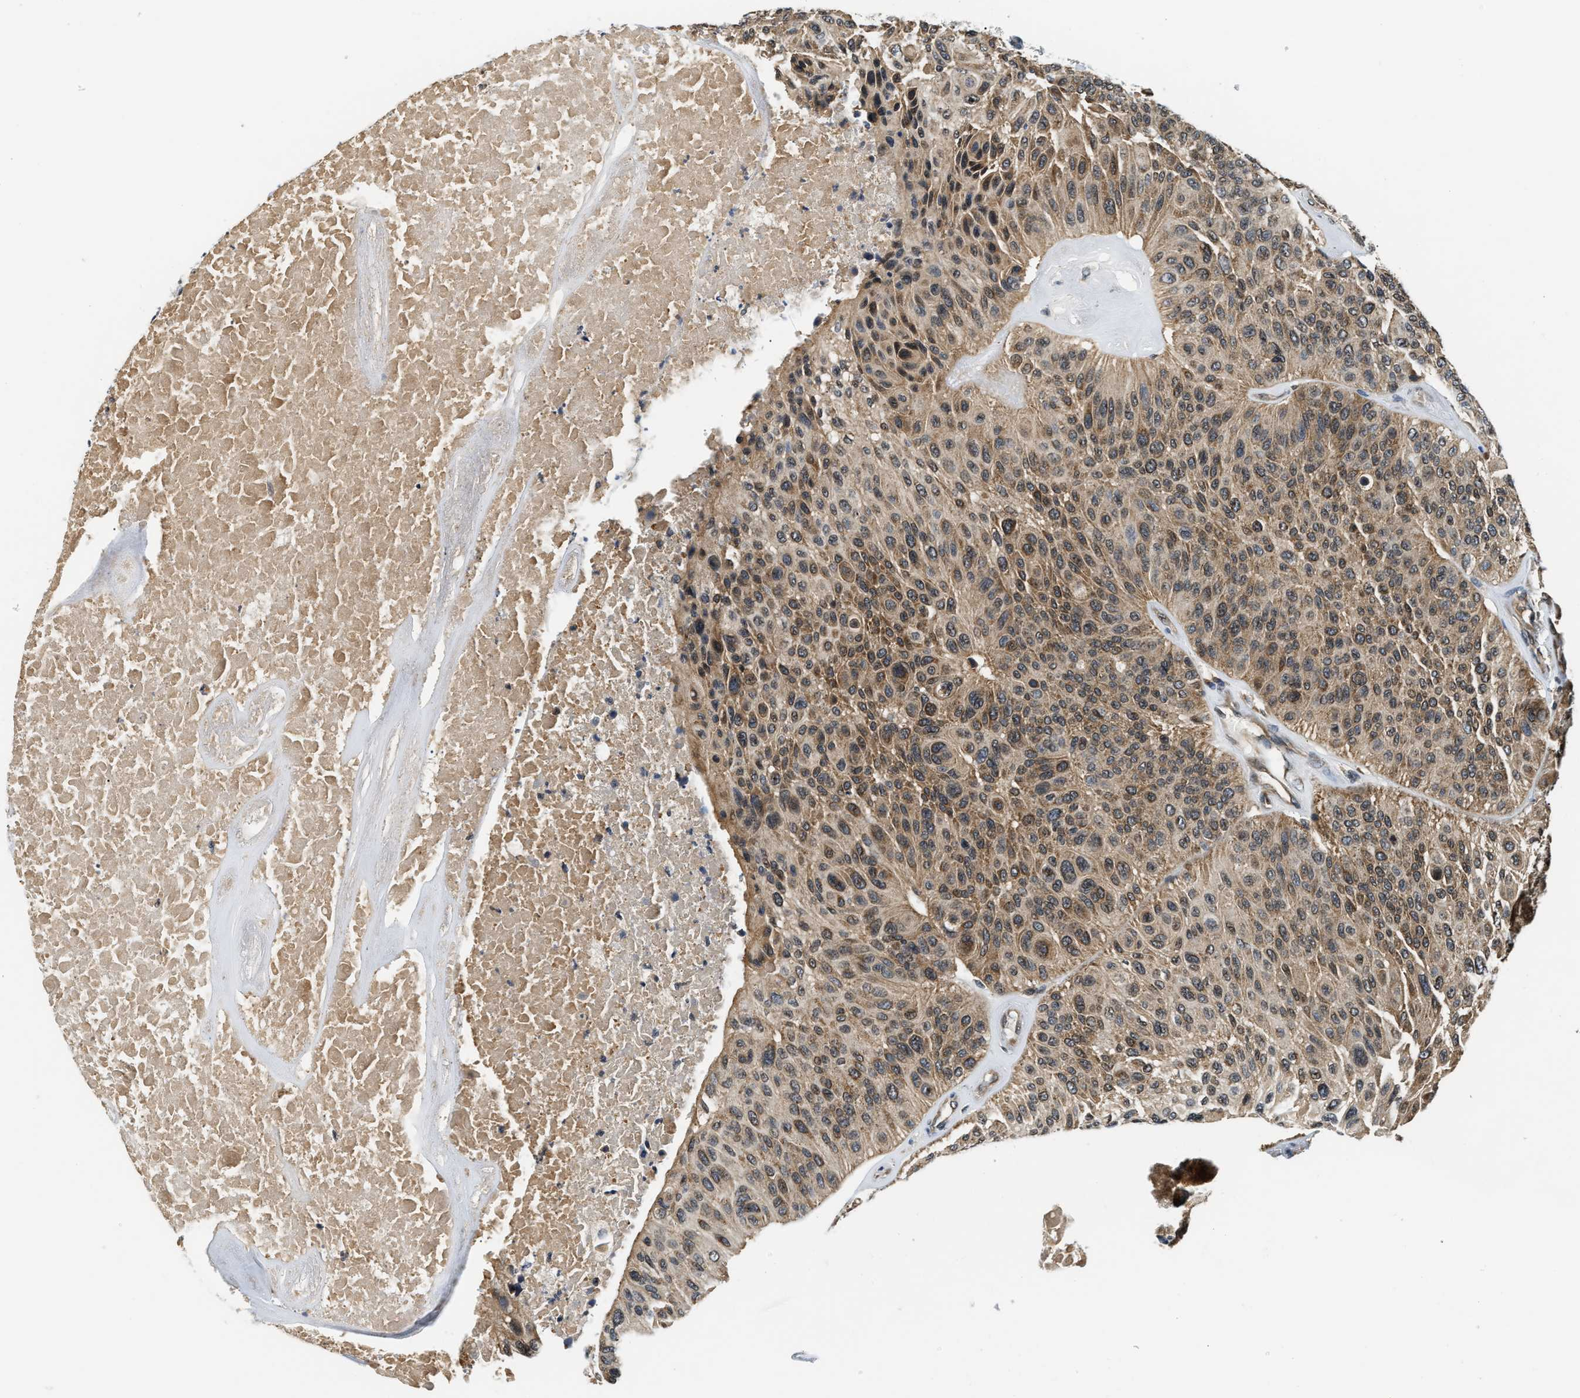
{"staining": {"intensity": "moderate", "quantity": ">75%", "location": "cytoplasmic/membranous"}, "tissue": "urothelial cancer", "cell_type": "Tumor cells", "image_type": "cancer", "snomed": [{"axis": "morphology", "description": "Urothelial carcinoma, High grade"}, {"axis": "topography", "description": "Urinary bladder"}], "caption": "Urothelial carcinoma (high-grade) stained with a brown dye demonstrates moderate cytoplasmic/membranous positive staining in approximately >75% of tumor cells.", "gene": "RAB29", "patient": {"sex": "male", "age": 66}}